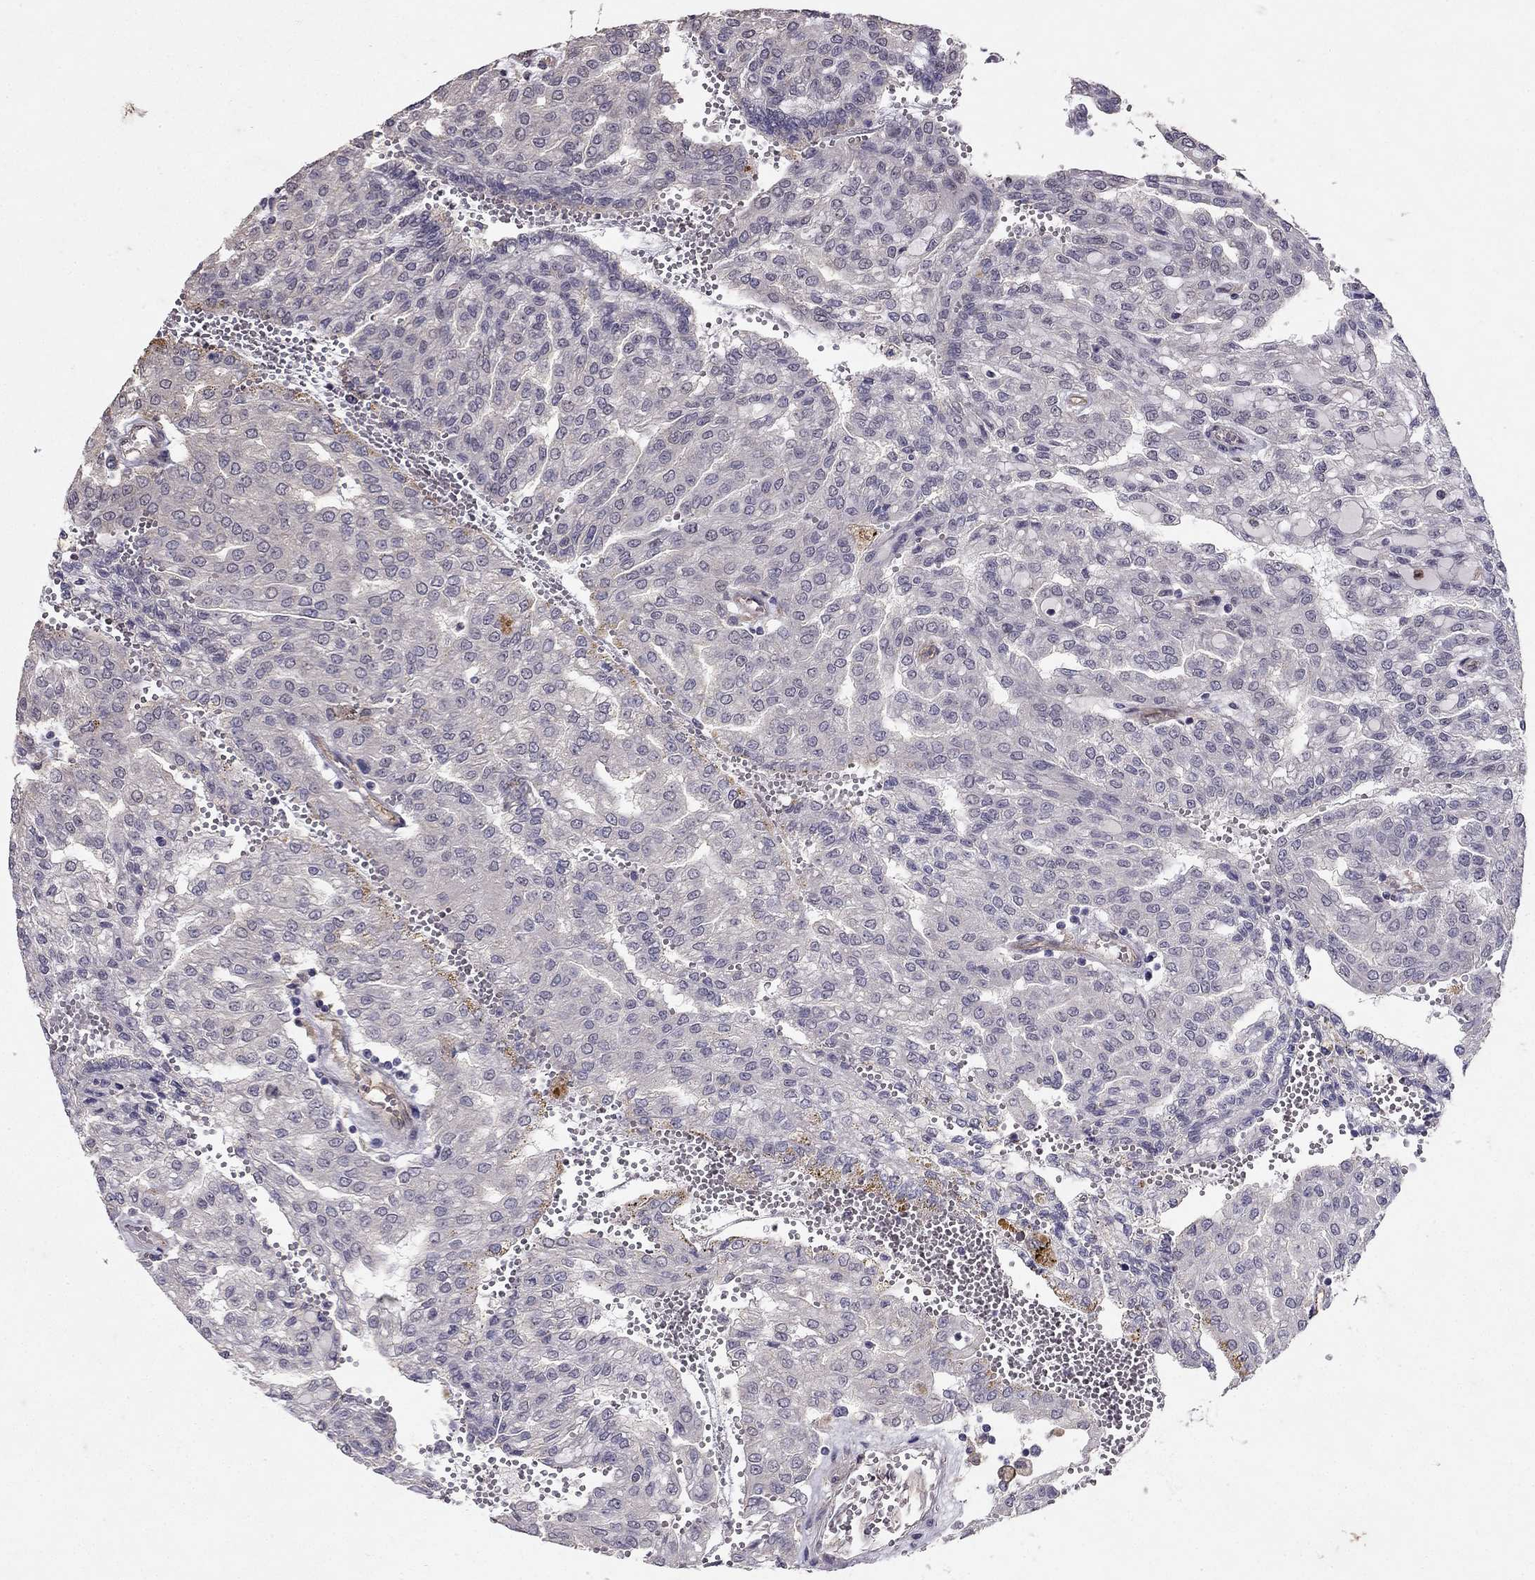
{"staining": {"intensity": "negative", "quantity": "none", "location": "none"}, "tissue": "renal cancer", "cell_type": "Tumor cells", "image_type": "cancer", "snomed": [{"axis": "morphology", "description": "Adenocarcinoma, NOS"}, {"axis": "topography", "description": "Kidney"}], "caption": "Immunohistochemistry histopathology image of renal cancer stained for a protein (brown), which reveals no staining in tumor cells.", "gene": "RASIP1", "patient": {"sex": "male", "age": 63}}